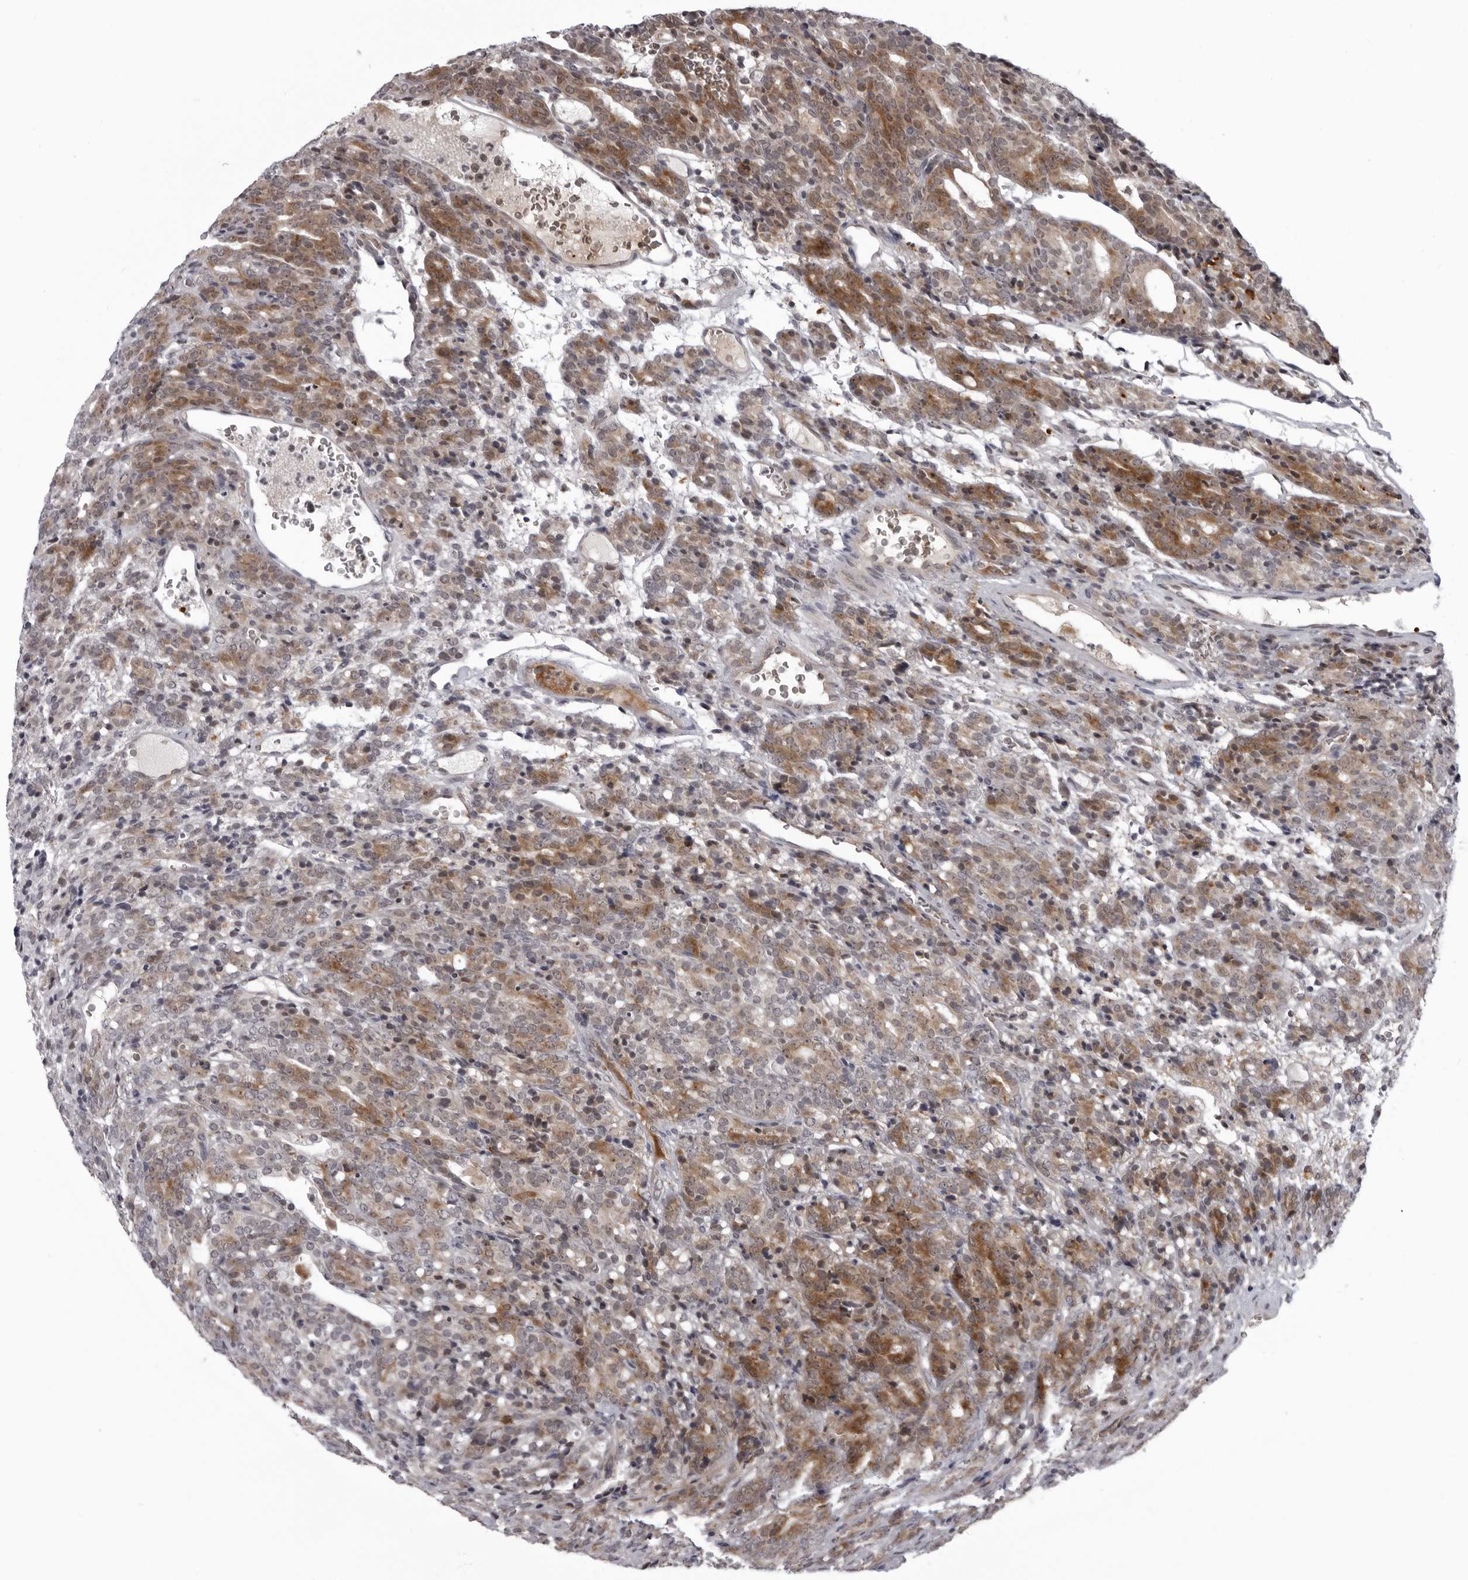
{"staining": {"intensity": "moderate", "quantity": ">75%", "location": "cytoplasmic/membranous"}, "tissue": "prostate cancer", "cell_type": "Tumor cells", "image_type": "cancer", "snomed": [{"axis": "morphology", "description": "Adenocarcinoma, High grade"}, {"axis": "topography", "description": "Prostate"}], "caption": "DAB (3,3'-diaminobenzidine) immunohistochemical staining of human adenocarcinoma (high-grade) (prostate) displays moderate cytoplasmic/membranous protein positivity in approximately >75% of tumor cells. The protein of interest is shown in brown color, while the nuclei are stained blue.", "gene": "THOP1", "patient": {"sex": "male", "age": 62}}